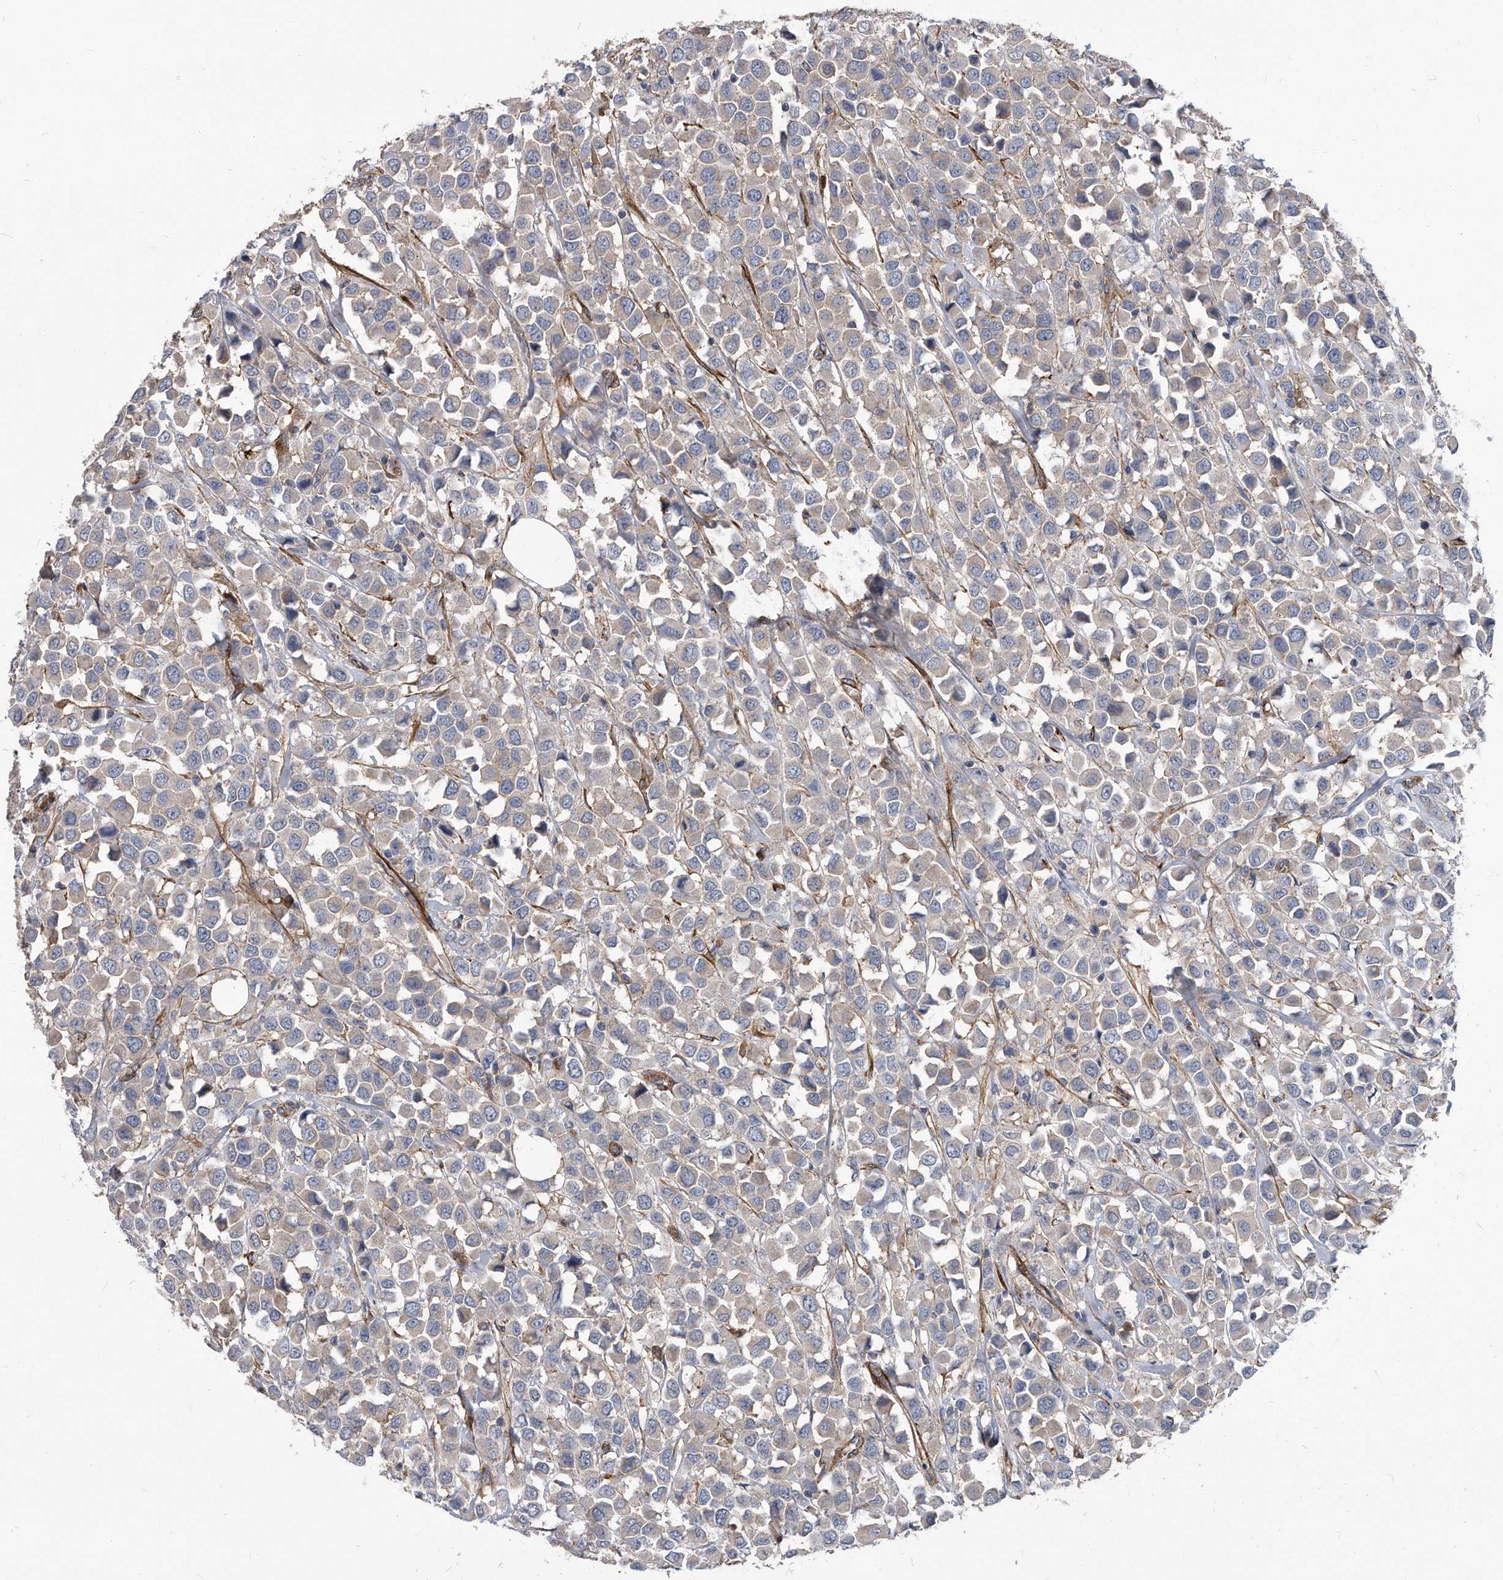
{"staining": {"intensity": "negative", "quantity": "none", "location": "none"}, "tissue": "breast cancer", "cell_type": "Tumor cells", "image_type": "cancer", "snomed": [{"axis": "morphology", "description": "Duct carcinoma"}, {"axis": "topography", "description": "Breast"}], "caption": "DAB (3,3'-diaminobenzidine) immunohistochemical staining of human breast cancer exhibits no significant staining in tumor cells.", "gene": "EIF2B4", "patient": {"sex": "female", "age": 61}}